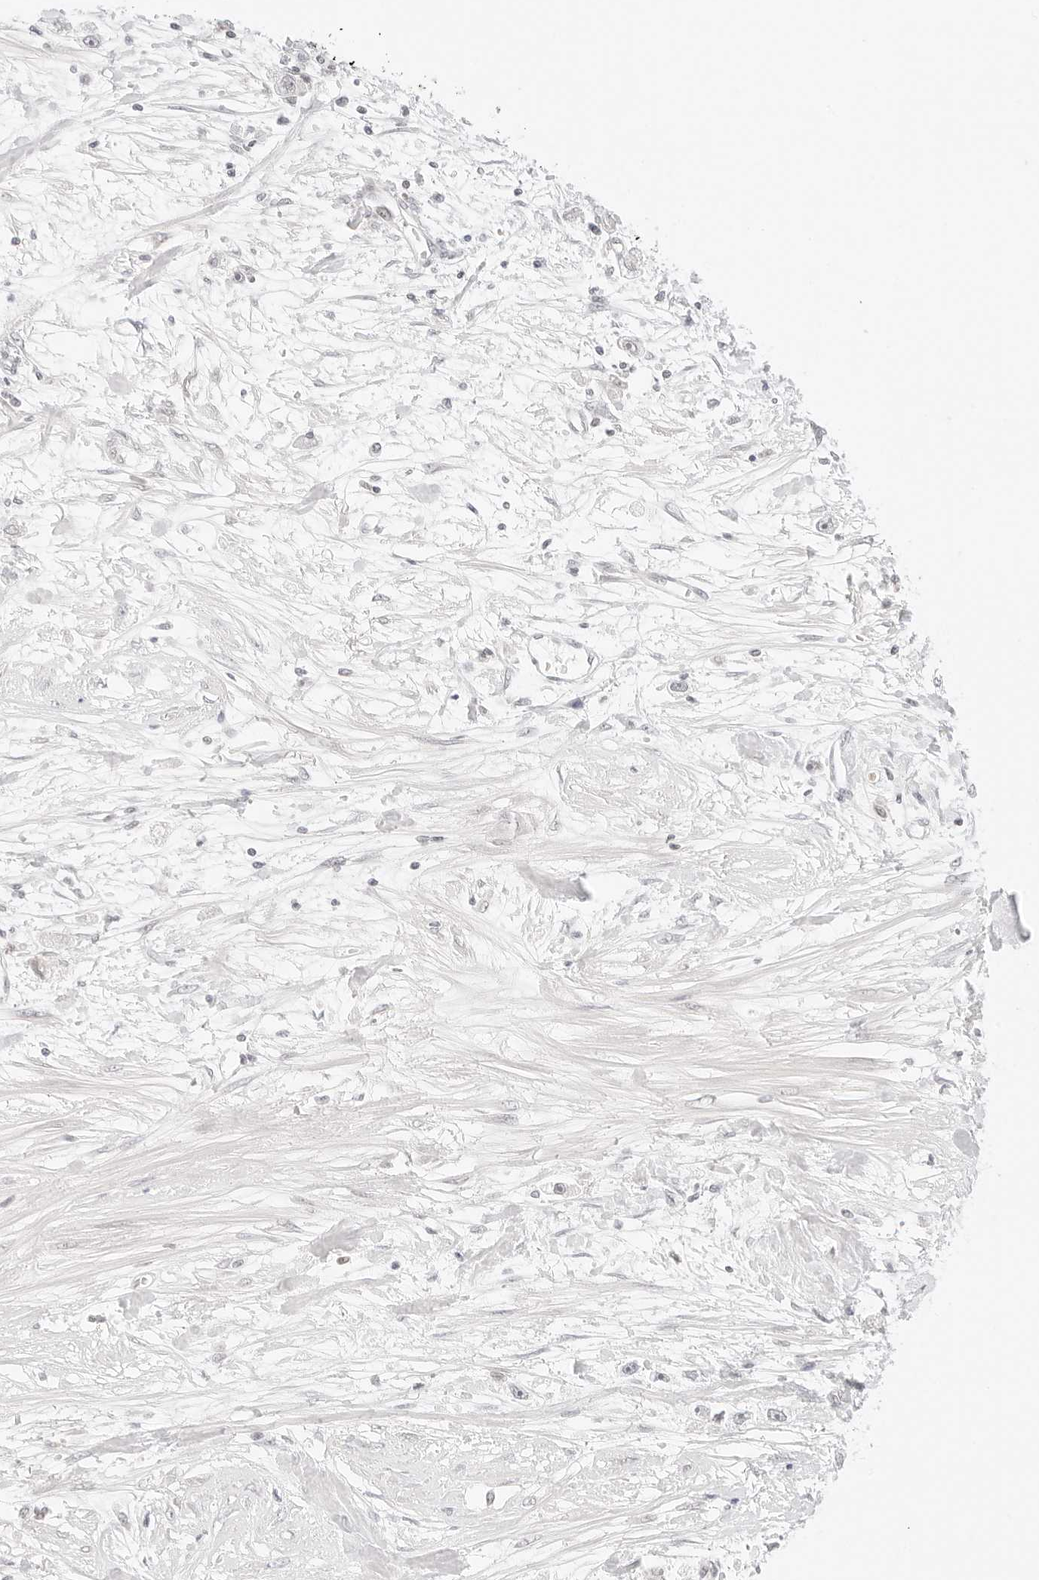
{"staining": {"intensity": "negative", "quantity": "none", "location": "none"}, "tissue": "stomach cancer", "cell_type": "Tumor cells", "image_type": "cancer", "snomed": [{"axis": "morphology", "description": "Adenocarcinoma, NOS"}, {"axis": "topography", "description": "Stomach"}], "caption": "Tumor cells are negative for protein expression in human stomach adenocarcinoma. (DAB immunohistochemistry (IHC), high magnification).", "gene": "POLR3C", "patient": {"sex": "female", "age": 59}}